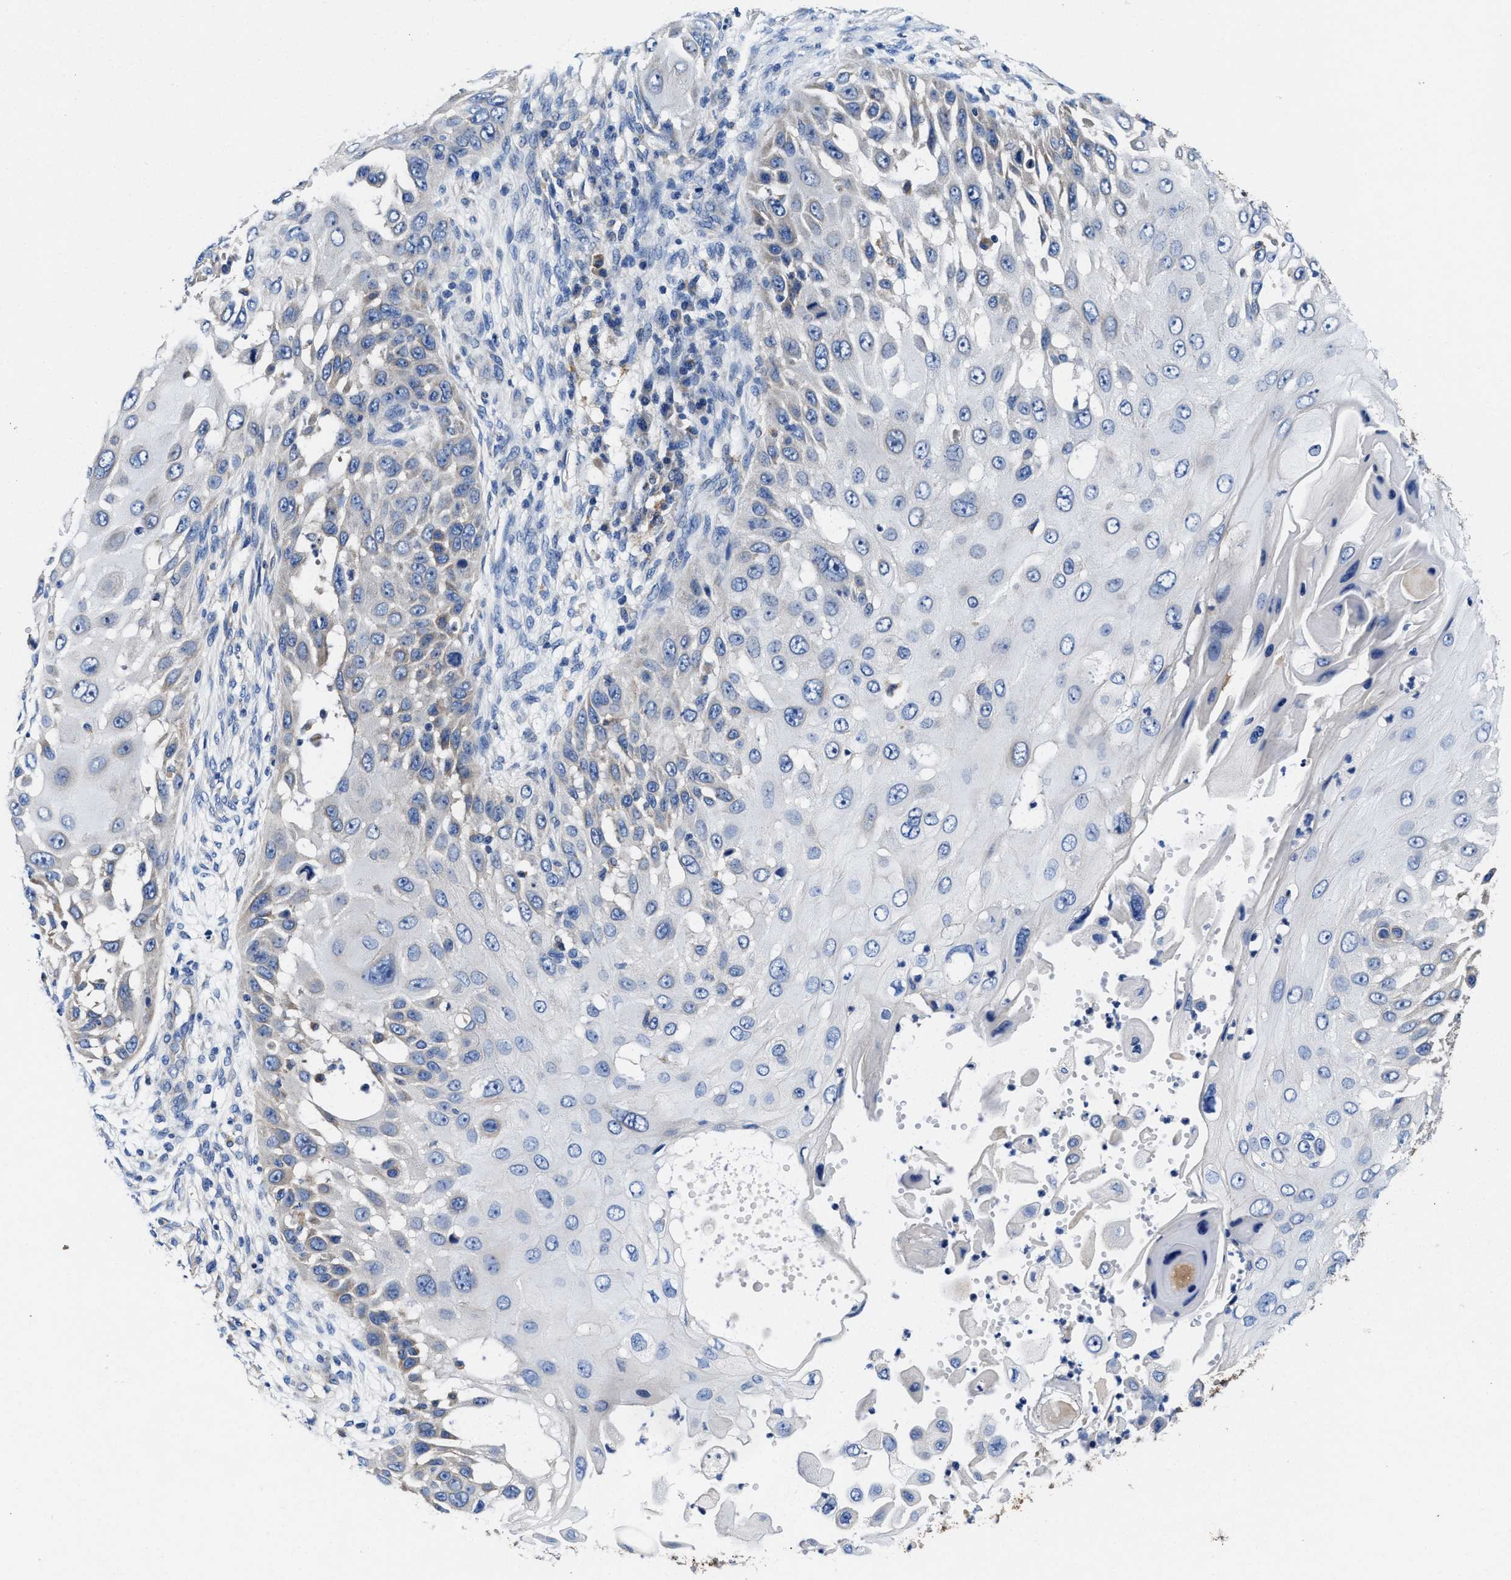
{"staining": {"intensity": "negative", "quantity": "none", "location": "none"}, "tissue": "skin cancer", "cell_type": "Tumor cells", "image_type": "cancer", "snomed": [{"axis": "morphology", "description": "Squamous cell carcinoma, NOS"}, {"axis": "topography", "description": "Skin"}], "caption": "This is an immunohistochemistry photomicrograph of human skin cancer. There is no staining in tumor cells.", "gene": "TMEM30A", "patient": {"sex": "female", "age": 44}}